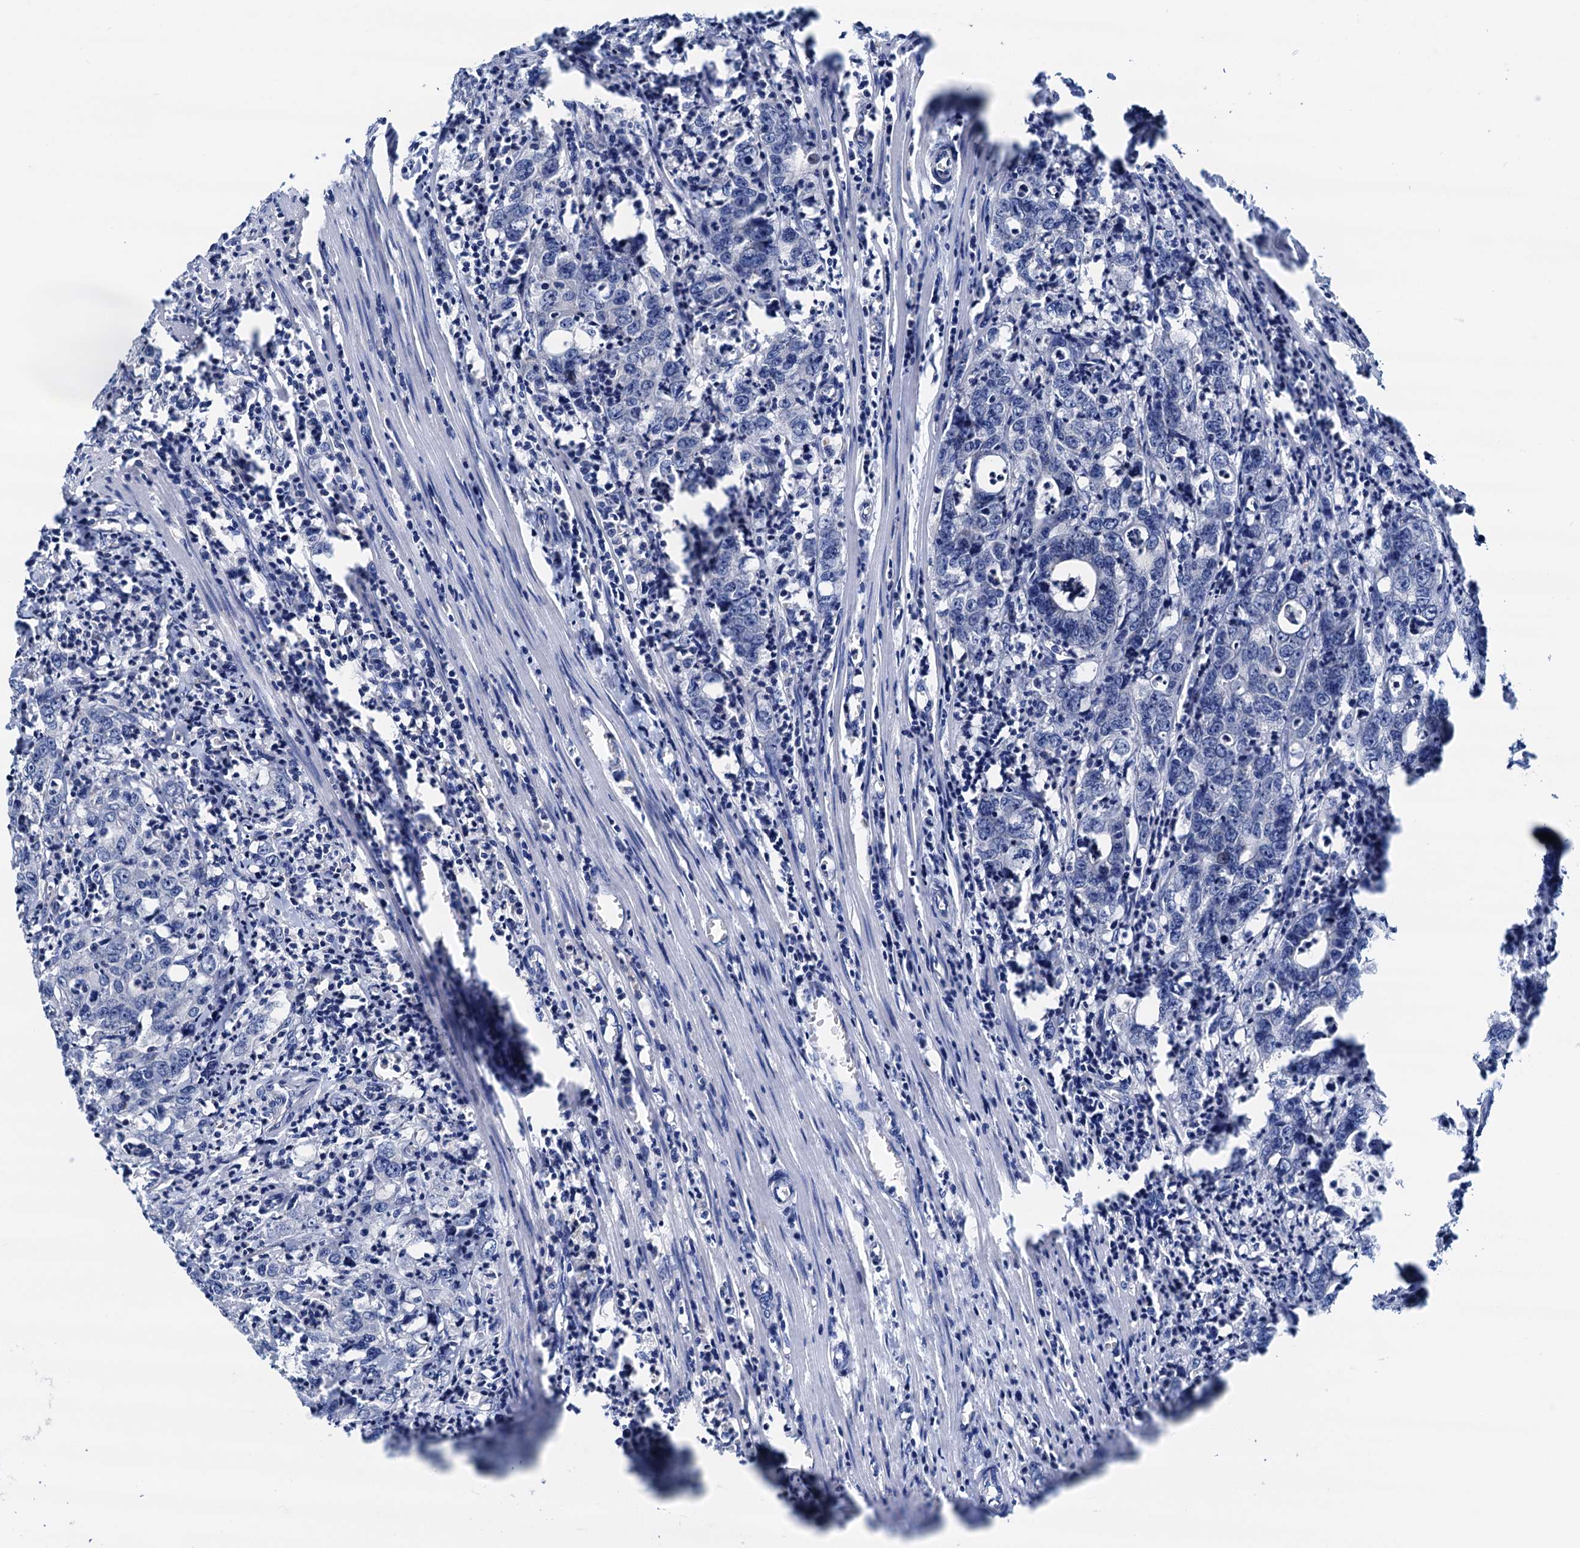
{"staining": {"intensity": "negative", "quantity": "none", "location": "none"}, "tissue": "colorectal cancer", "cell_type": "Tumor cells", "image_type": "cancer", "snomed": [{"axis": "morphology", "description": "Adenocarcinoma, NOS"}, {"axis": "topography", "description": "Colon"}], "caption": "There is no significant positivity in tumor cells of colorectal adenocarcinoma.", "gene": "RASSF9", "patient": {"sex": "female", "age": 75}}